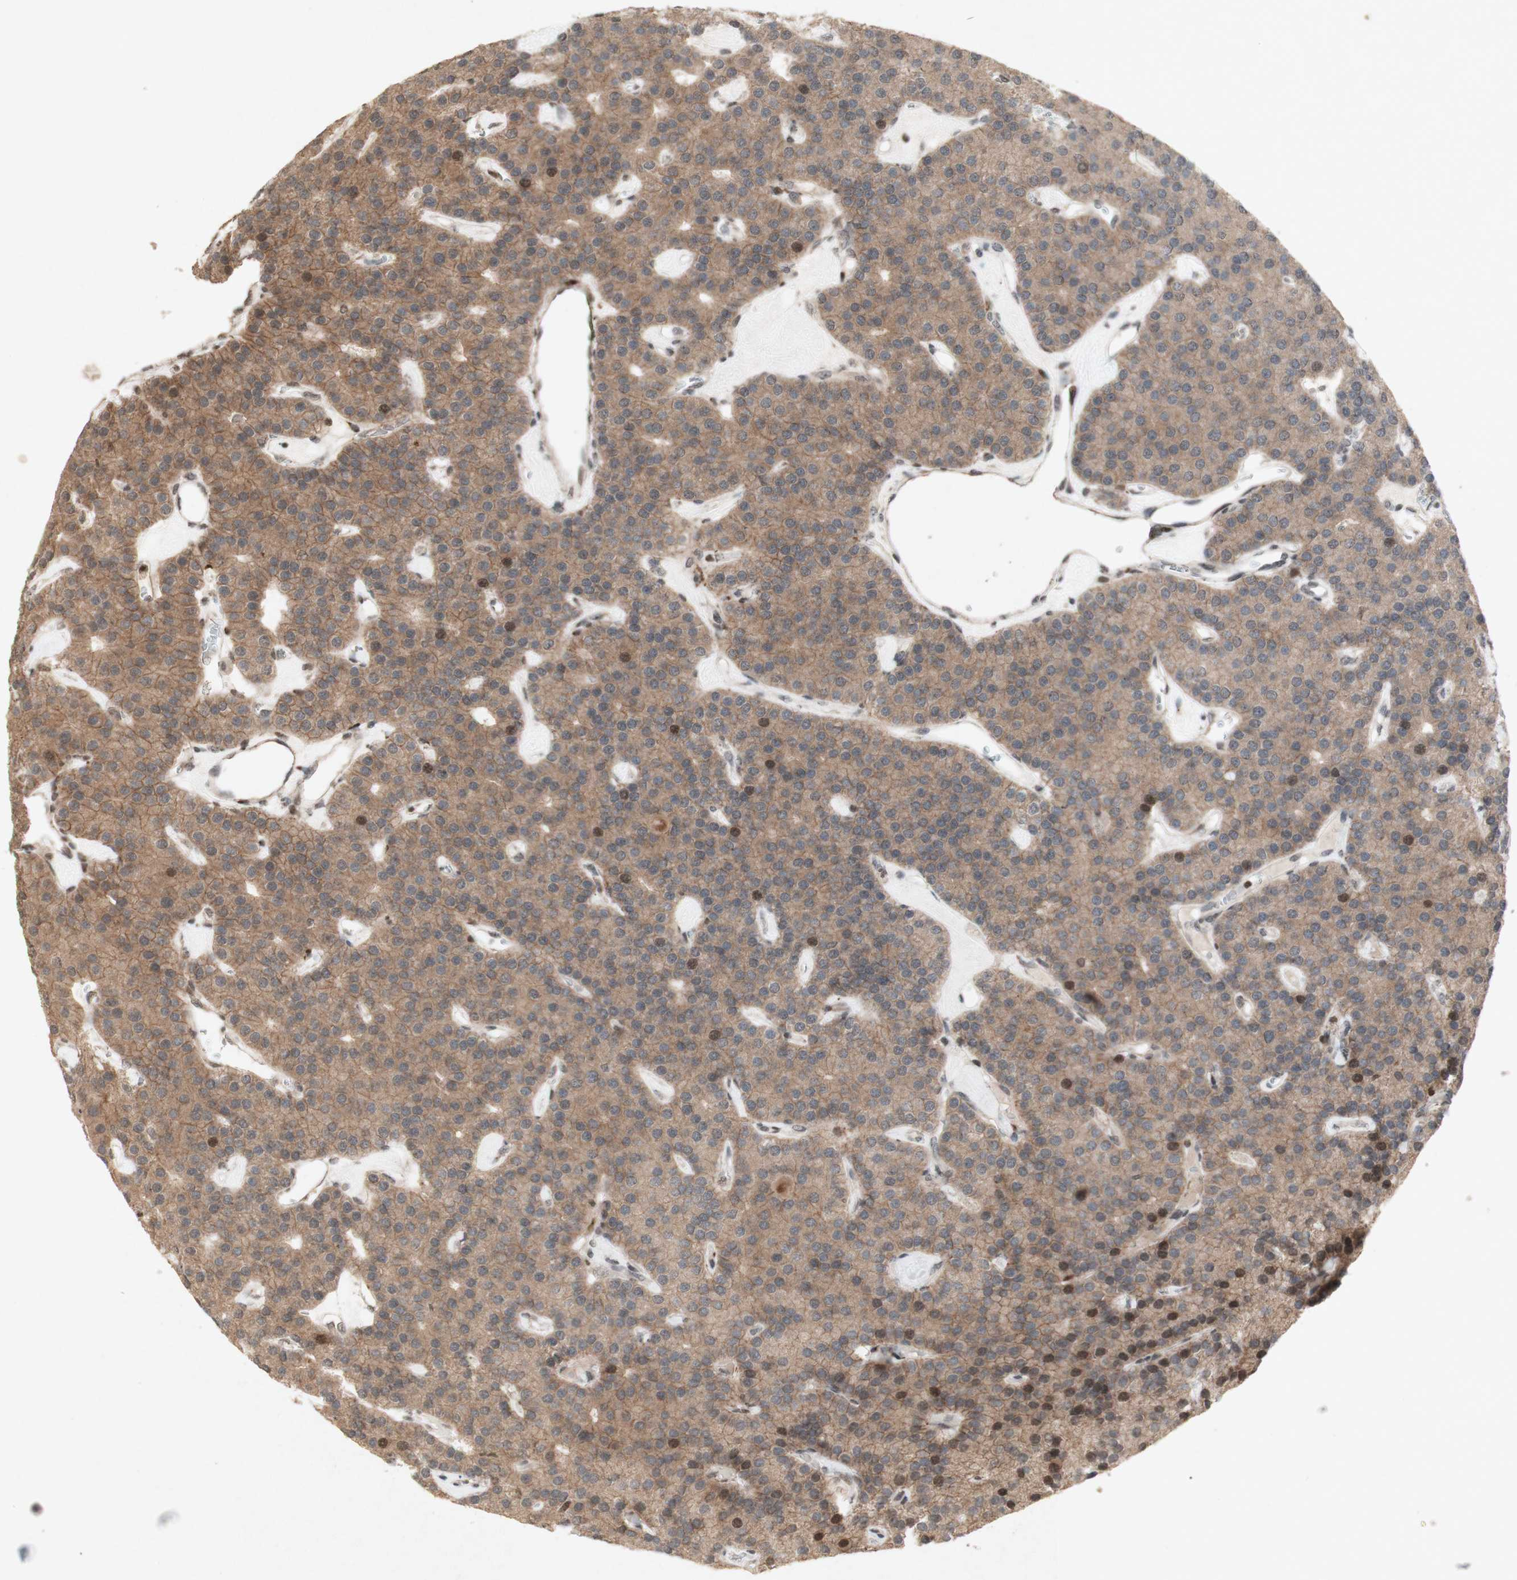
{"staining": {"intensity": "moderate", "quantity": ">75%", "location": "cytoplasmic/membranous,nuclear"}, "tissue": "parathyroid gland", "cell_type": "Glandular cells", "image_type": "normal", "snomed": [{"axis": "morphology", "description": "Normal tissue, NOS"}, {"axis": "morphology", "description": "Adenoma, NOS"}, {"axis": "topography", "description": "Parathyroid gland"}], "caption": "DAB (3,3'-diaminobenzidine) immunohistochemical staining of benign human parathyroid gland exhibits moderate cytoplasmic/membranous,nuclear protein positivity in about >75% of glandular cells. (brown staining indicates protein expression, while blue staining denotes nuclei).", "gene": "PLXNA1", "patient": {"sex": "female", "age": 86}}